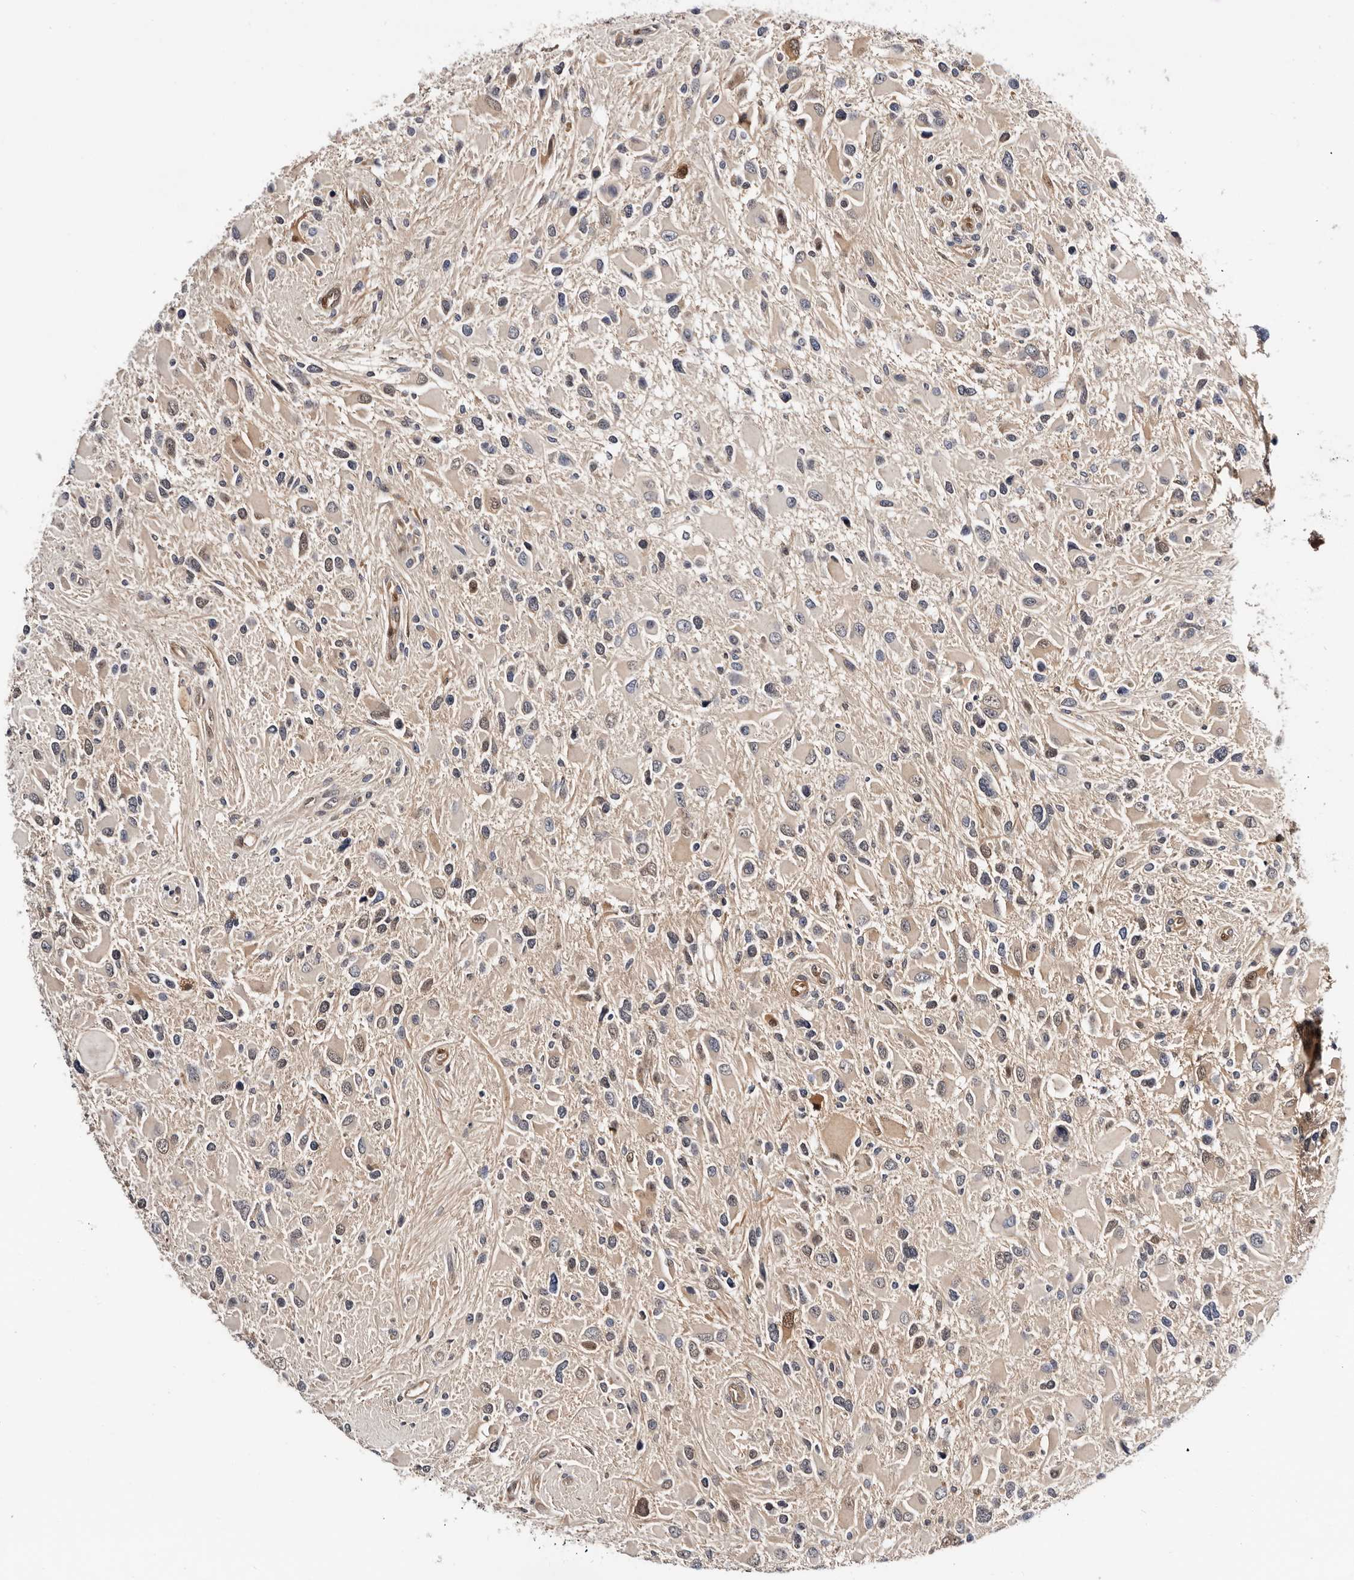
{"staining": {"intensity": "negative", "quantity": "none", "location": "none"}, "tissue": "glioma", "cell_type": "Tumor cells", "image_type": "cancer", "snomed": [{"axis": "morphology", "description": "Glioma, malignant, High grade"}, {"axis": "topography", "description": "Brain"}], "caption": "IHC image of human glioma stained for a protein (brown), which reveals no positivity in tumor cells.", "gene": "TP53I3", "patient": {"sex": "male", "age": 53}}